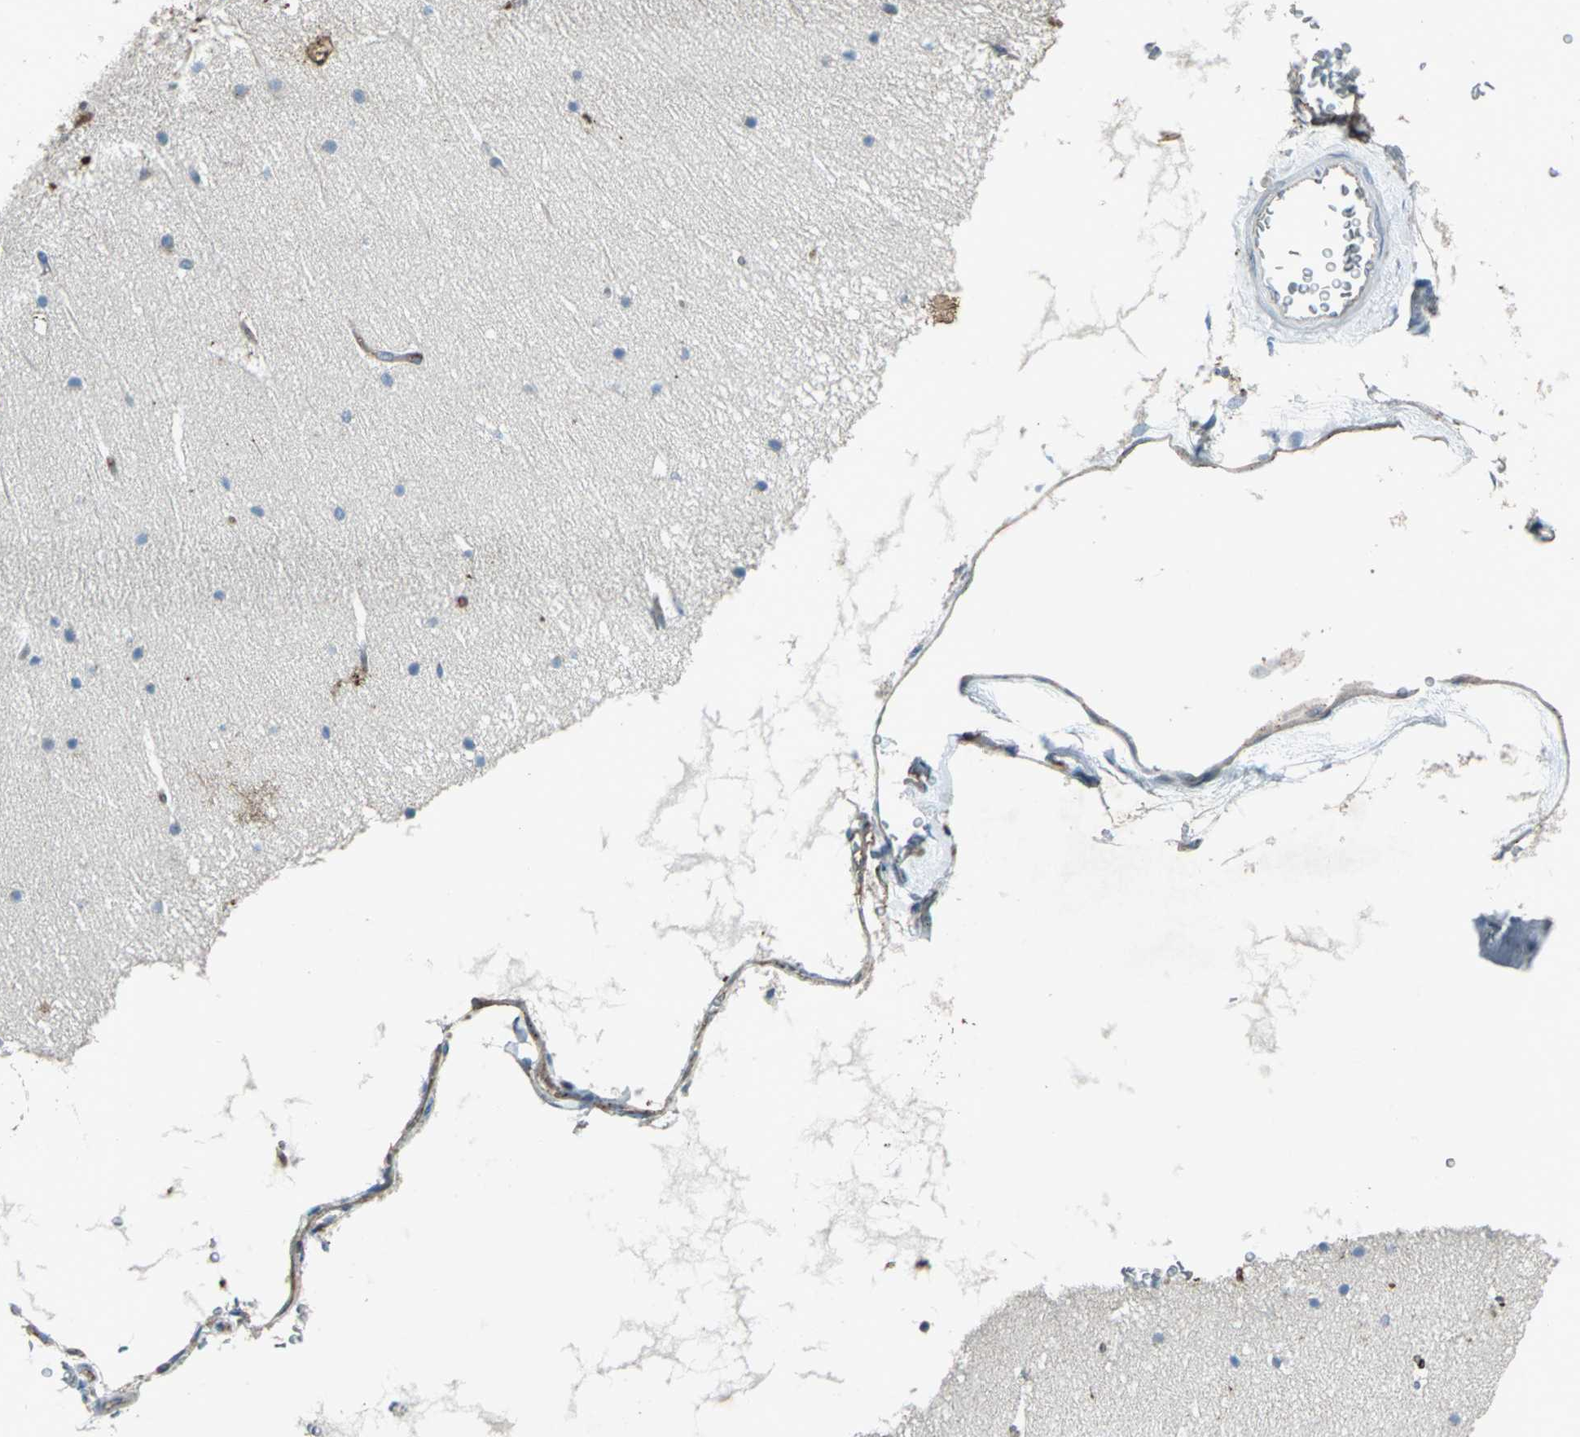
{"staining": {"intensity": "negative", "quantity": "none", "location": "none"}, "tissue": "cerebellum", "cell_type": "Cells in granular layer", "image_type": "normal", "snomed": [{"axis": "morphology", "description": "Normal tissue, NOS"}, {"axis": "topography", "description": "Cerebellum"}], "caption": "High power microscopy histopathology image of an immunohistochemistry (IHC) histopathology image of benign cerebellum, revealing no significant staining in cells in granular layer.", "gene": "CCR6", "patient": {"sex": "female", "age": 19}}